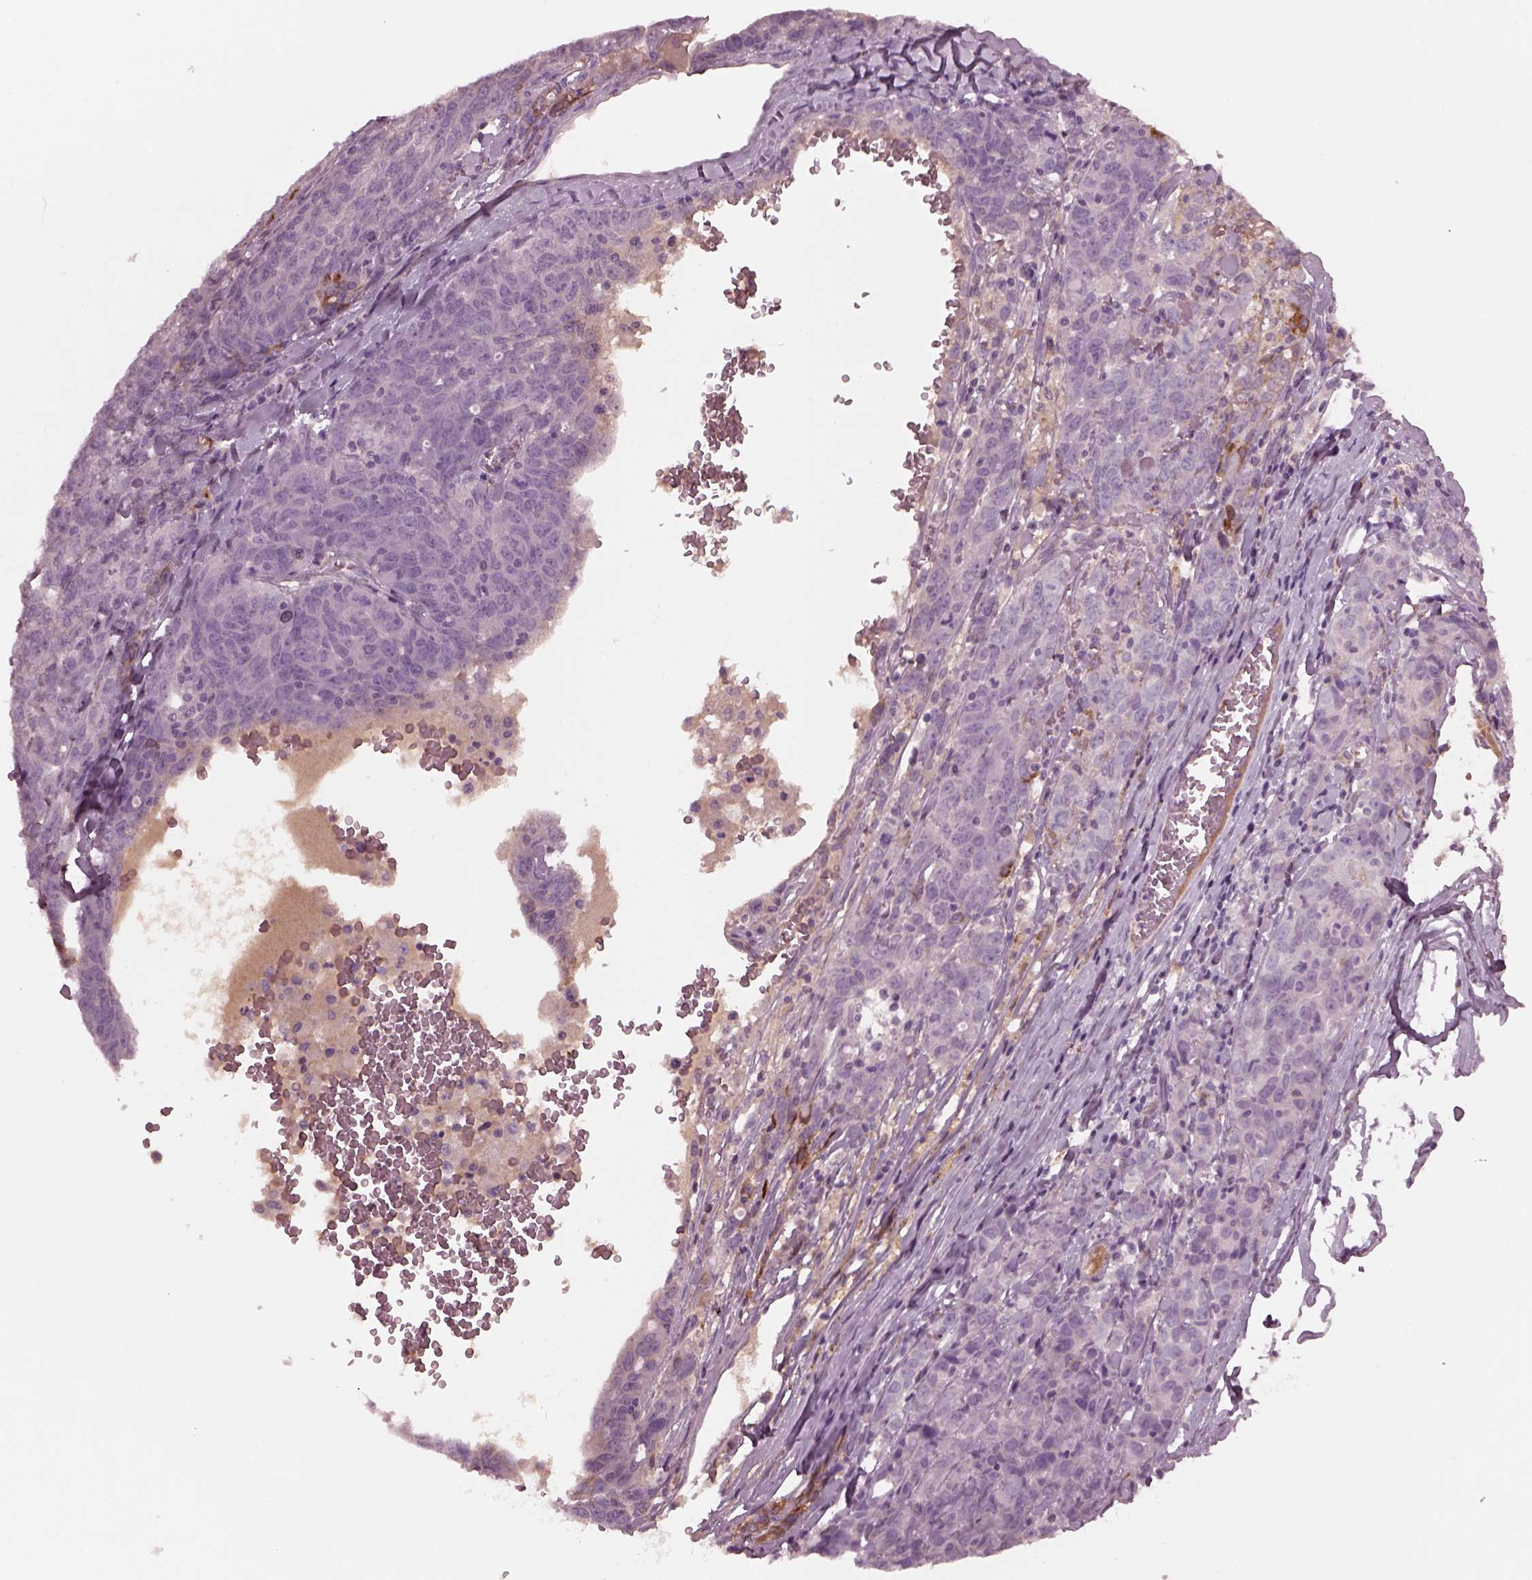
{"staining": {"intensity": "negative", "quantity": "none", "location": "none"}, "tissue": "ovarian cancer", "cell_type": "Tumor cells", "image_type": "cancer", "snomed": [{"axis": "morphology", "description": "Cystadenocarcinoma, serous, NOS"}, {"axis": "topography", "description": "Ovary"}], "caption": "This image is of ovarian serous cystadenocarcinoma stained with immunohistochemistry (IHC) to label a protein in brown with the nuclei are counter-stained blue. There is no expression in tumor cells.", "gene": "PORCN", "patient": {"sex": "female", "age": 71}}